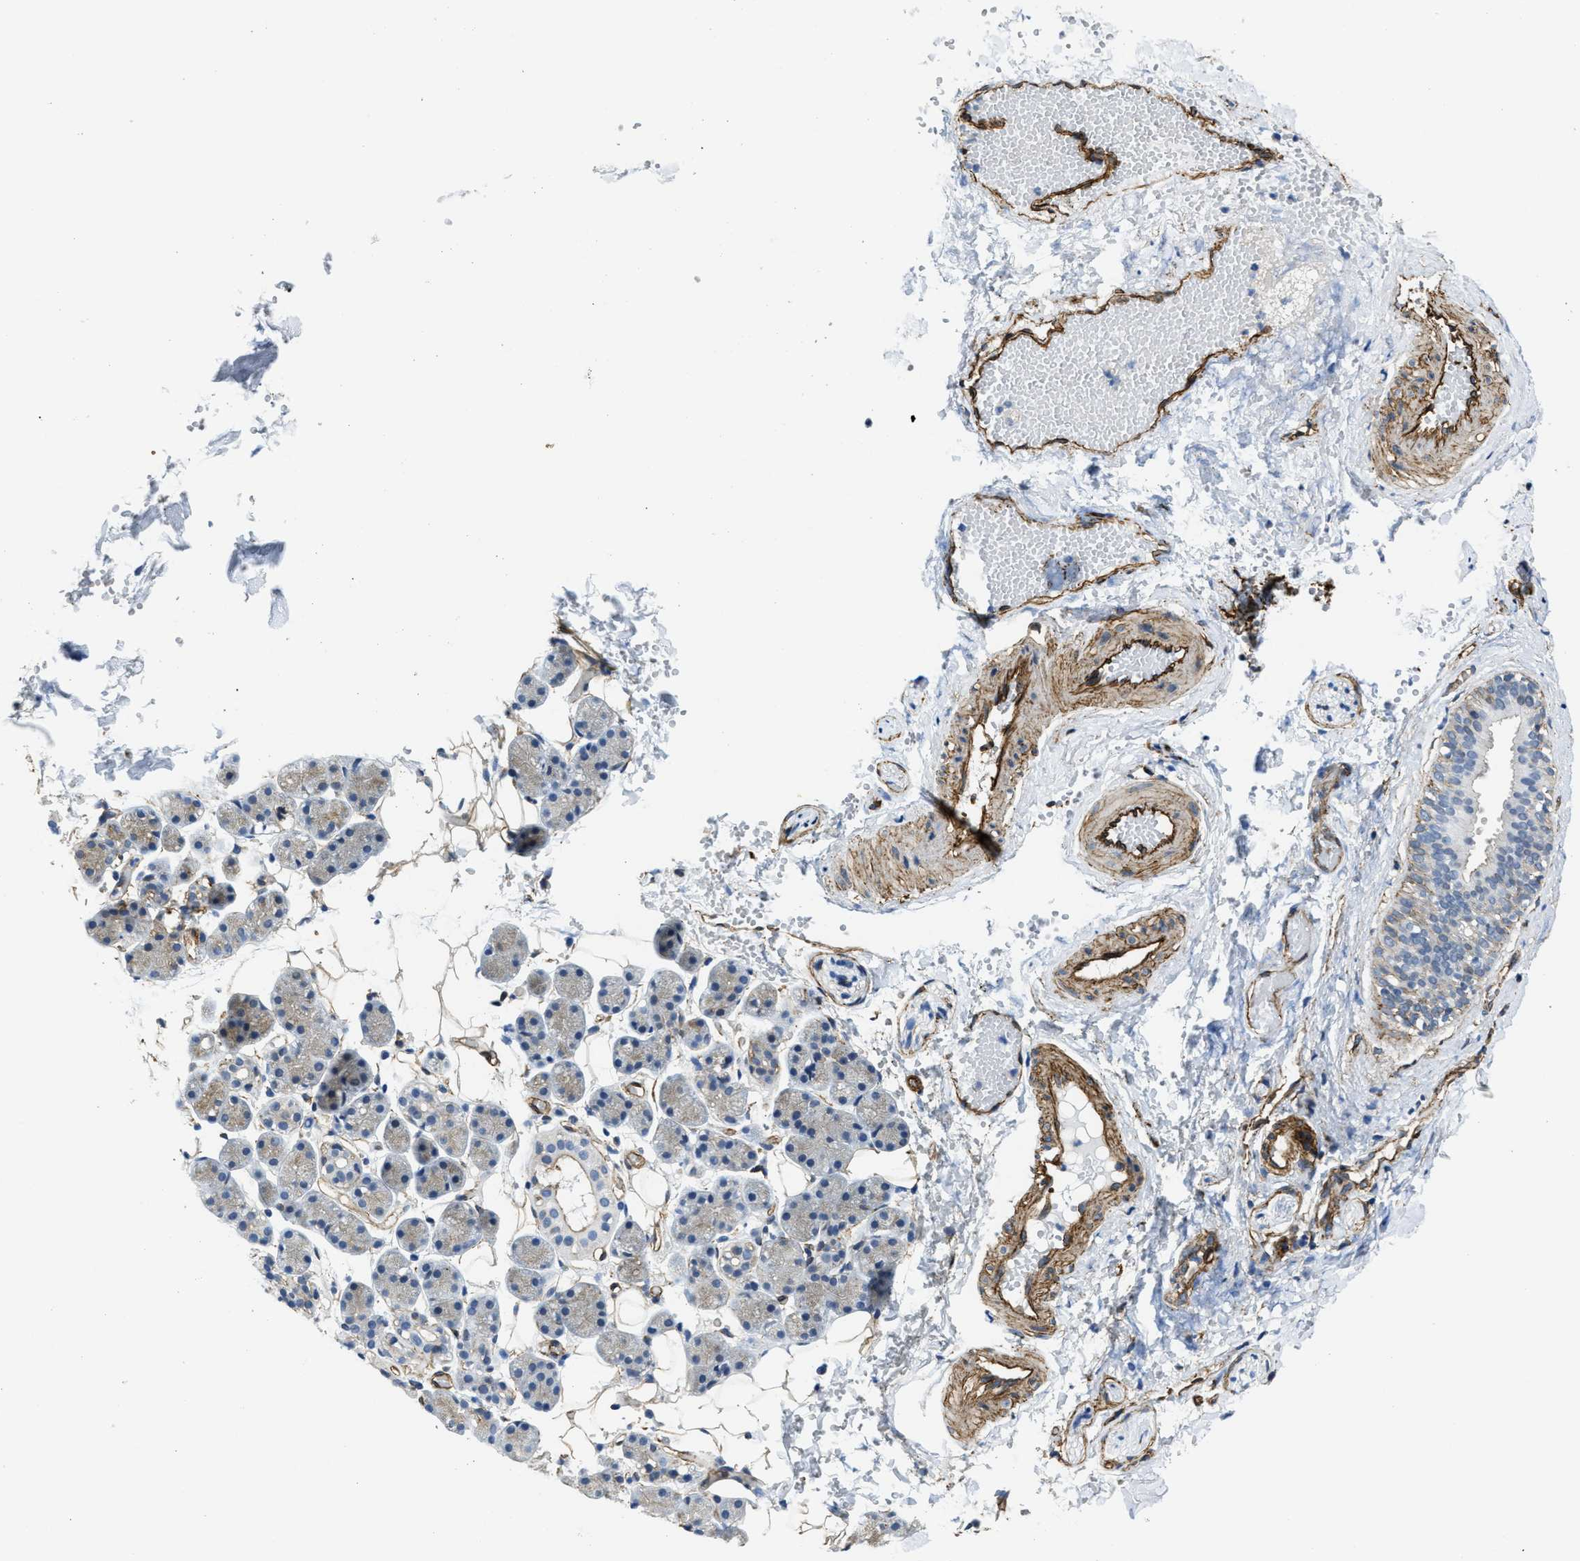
{"staining": {"intensity": "weak", "quantity": "<25%", "location": "cytoplasmic/membranous"}, "tissue": "salivary gland", "cell_type": "Glandular cells", "image_type": "normal", "snomed": [{"axis": "morphology", "description": "Normal tissue, NOS"}, {"axis": "topography", "description": "Salivary gland"}], "caption": "DAB (3,3'-diaminobenzidine) immunohistochemical staining of normal human salivary gland displays no significant staining in glandular cells.", "gene": "NAB1", "patient": {"sex": "female", "age": 33}}